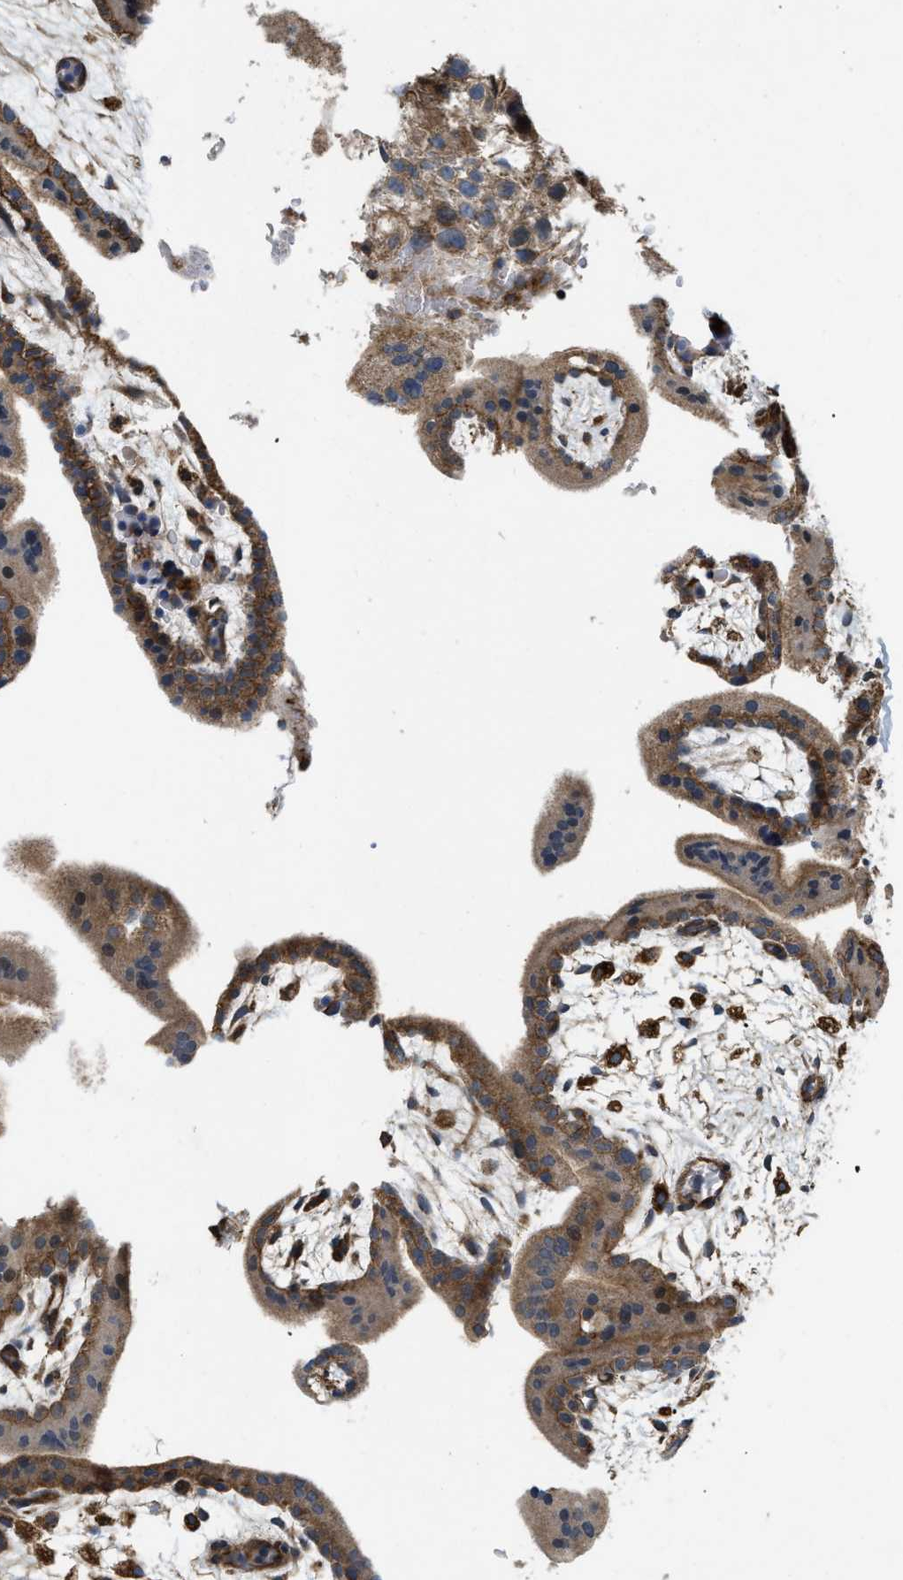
{"staining": {"intensity": "moderate", "quantity": ">75%", "location": "cytoplasmic/membranous"}, "tissue": "placenta", "cell_type": "Decidual cells", "image_type": "normal", "snomed": [{"axis": "morphology", "description": "Normal tissue, NOS"}, {"axis": "topography", "description": "Placenta"}], "caption": "Protein expression analysis of benign placenta exhibits moderate cytoplasmic/membranous positivity in about >75% of decidual cells.", "gene": "GNB4", "patient": {"sex": "female", "age": 35}}